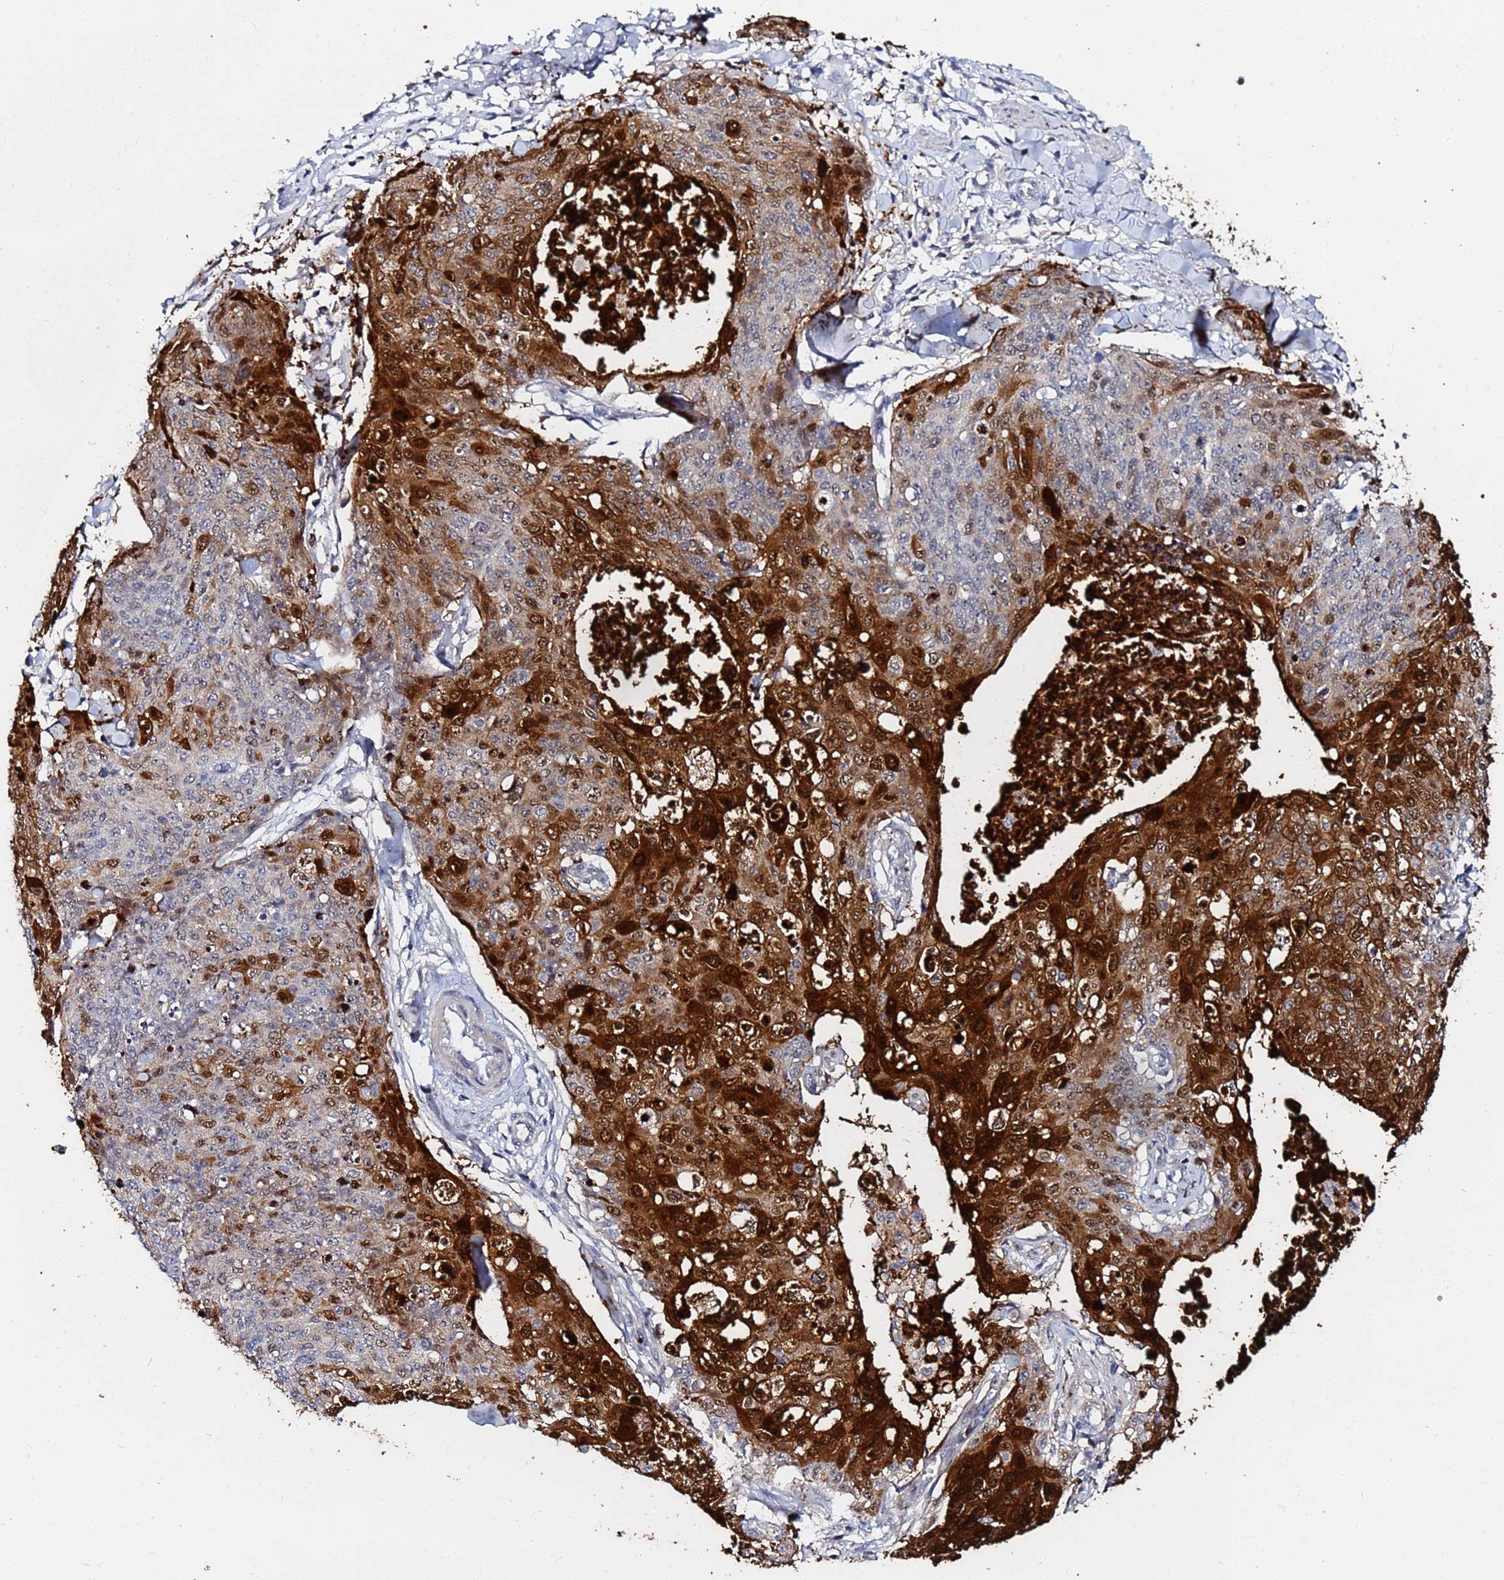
{"staining": {"intensity": "strong", "quantity": "25%-75%", "location": "cytoplasmic/membranous,nuclear"}, "tissue": "skin cancer", "cell_type": "Tumor cells", "image_type": "cancer", "snomed": [{"axis": "morphology", "description": "Squamous cell carcinoma, NOS"}, {"axis": "topography", "description": "Skin"}, {"axis": "topography", "description": "Vulva"}], "caption": "Human skin squamous cell carcinoma stained for a protein (brown) shows strong cytoplasmic/membranous and nuclear positive staining in approximately 25%-75% of tumor cells.", "gene": "MTCL1", "patient": {"sex": "female", "age": 85}}